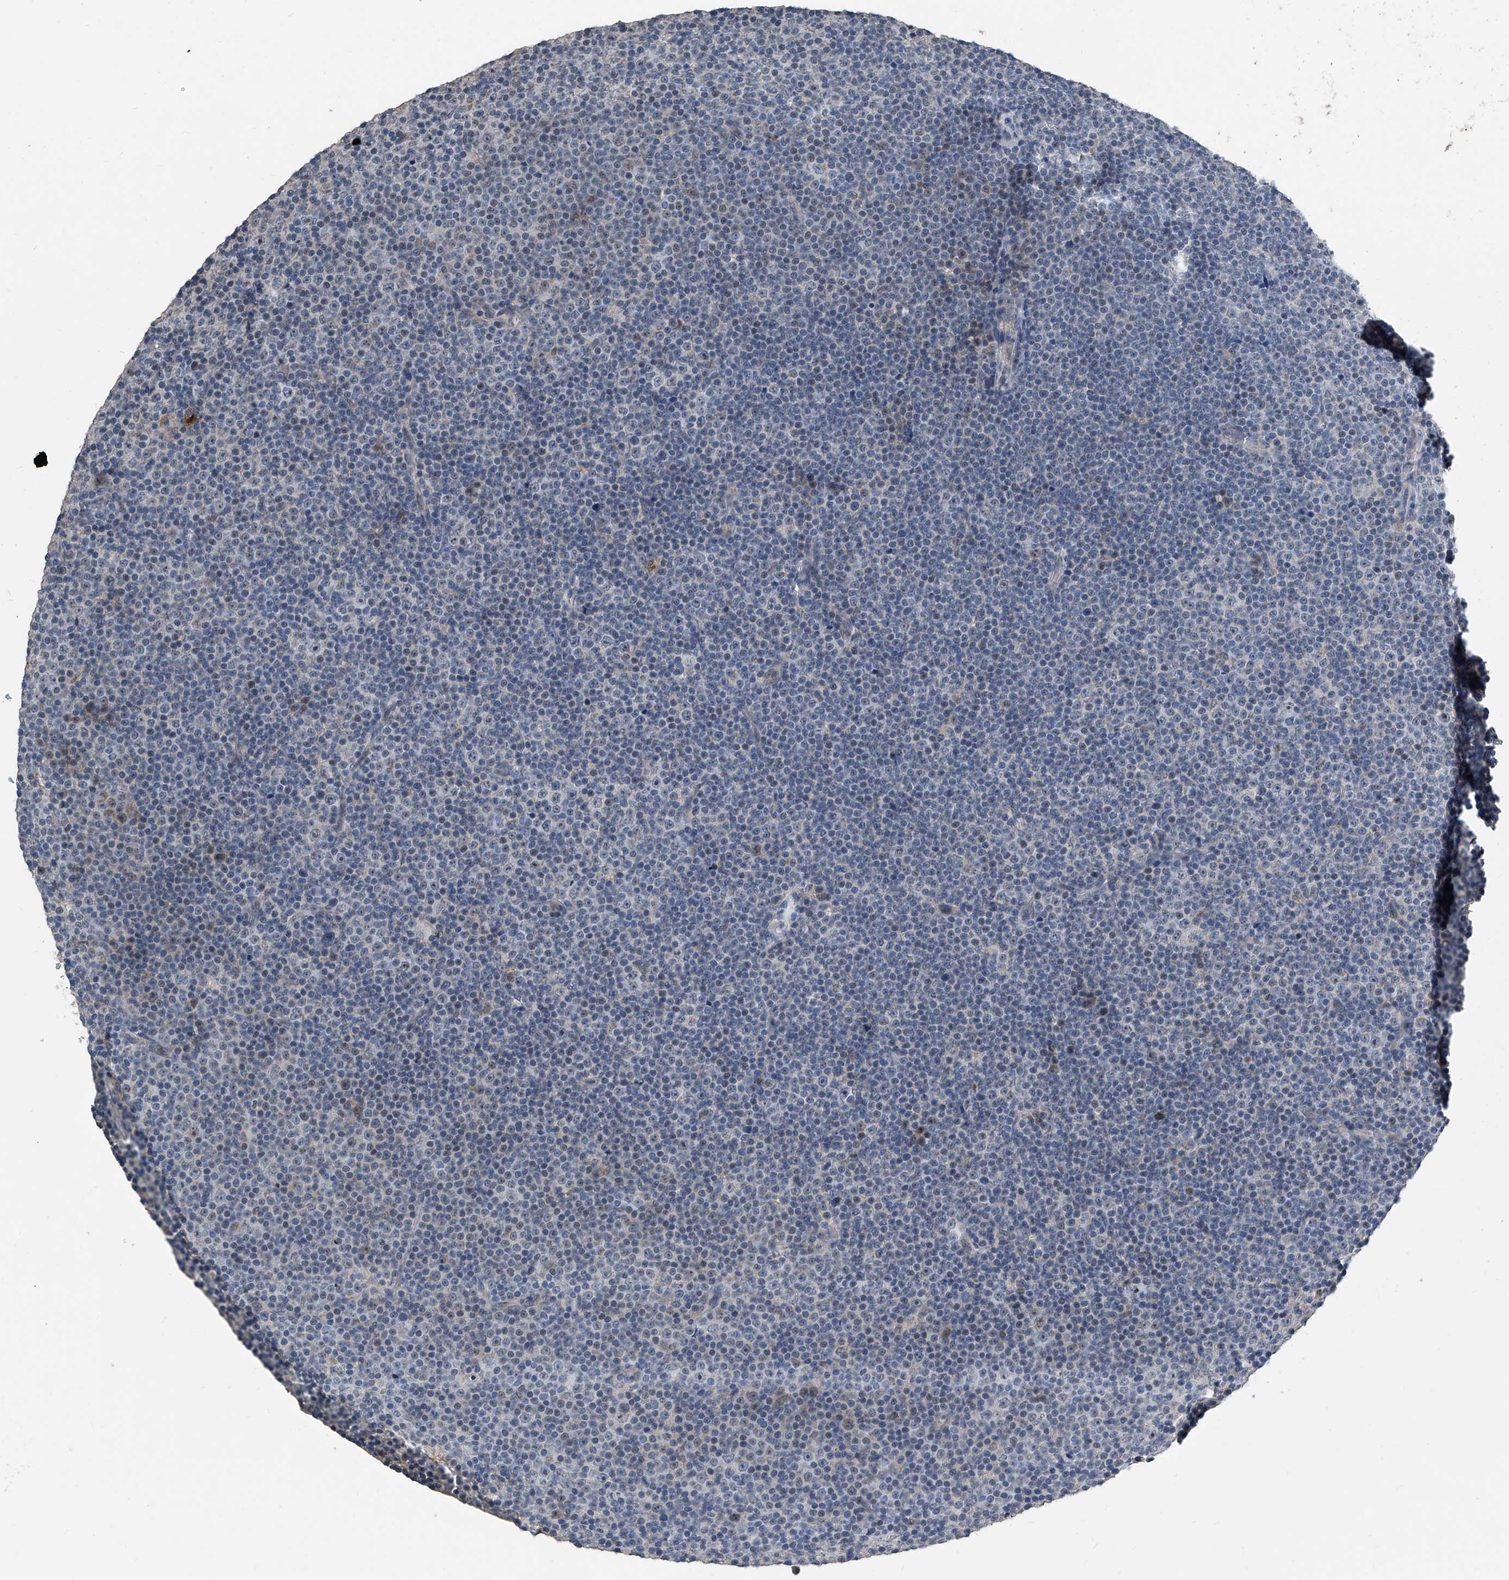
{"staining": {"intensity": "negative", "quantity": "none", "location": "none"}, "tissue": "lymphoma", "cell_type": "Tumor cells", "image_type": "cancer", "snomed": [{"axis": "morphology", "description": "Malignant lymphoma, non-Hodgkin's type, Low grade"}, {"axis": "topography", "description": "Lymph node"}], "caption": "DAB immunohistochemical staining of human low-grade malignant lymphoma, non-Hodgkin's type displays no significant expression in tumor cells.", "gene": "PHACTR1", "patient": {"sex": "female", "age": 67}}